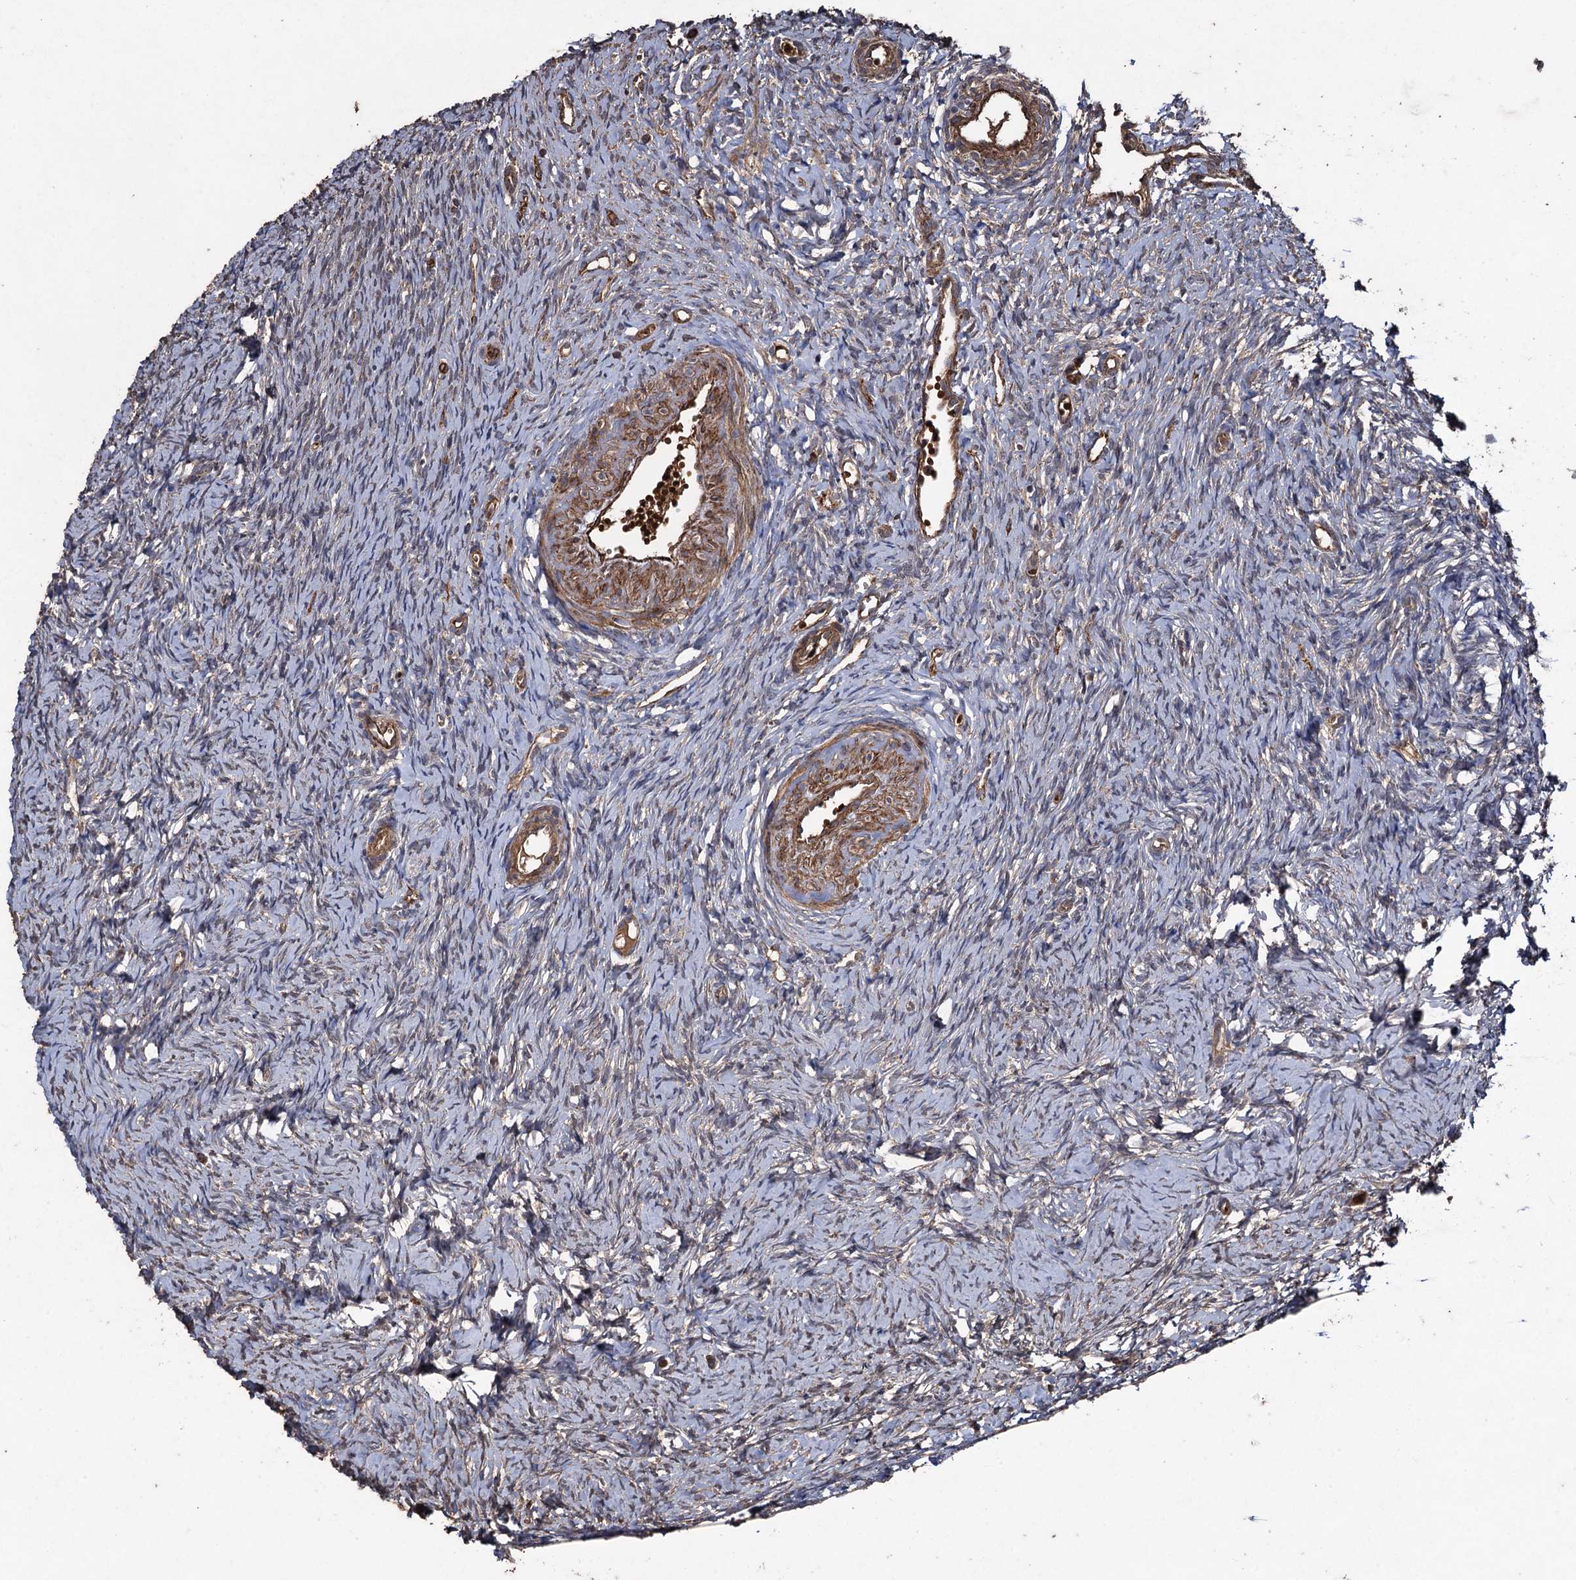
{"staining": {"intensity": "negative", "quantity": "none", "location": "none"}, "tissue": "ovary", "cell_type": "Ovarian stroma cells", "image_type": "normal", "snomed": [{"axis": "morphology", "description": "Normal tissue, NOS"}, {"axis": "topography", "description": "Ovary"}], "caption": "Human ovary stained for a protein using immunohistochemistry (IHC) reveals no staining in ovarian stroma cells.", "gene": "TXNDC11", "patient": {"sex": "female", "age": 51}}